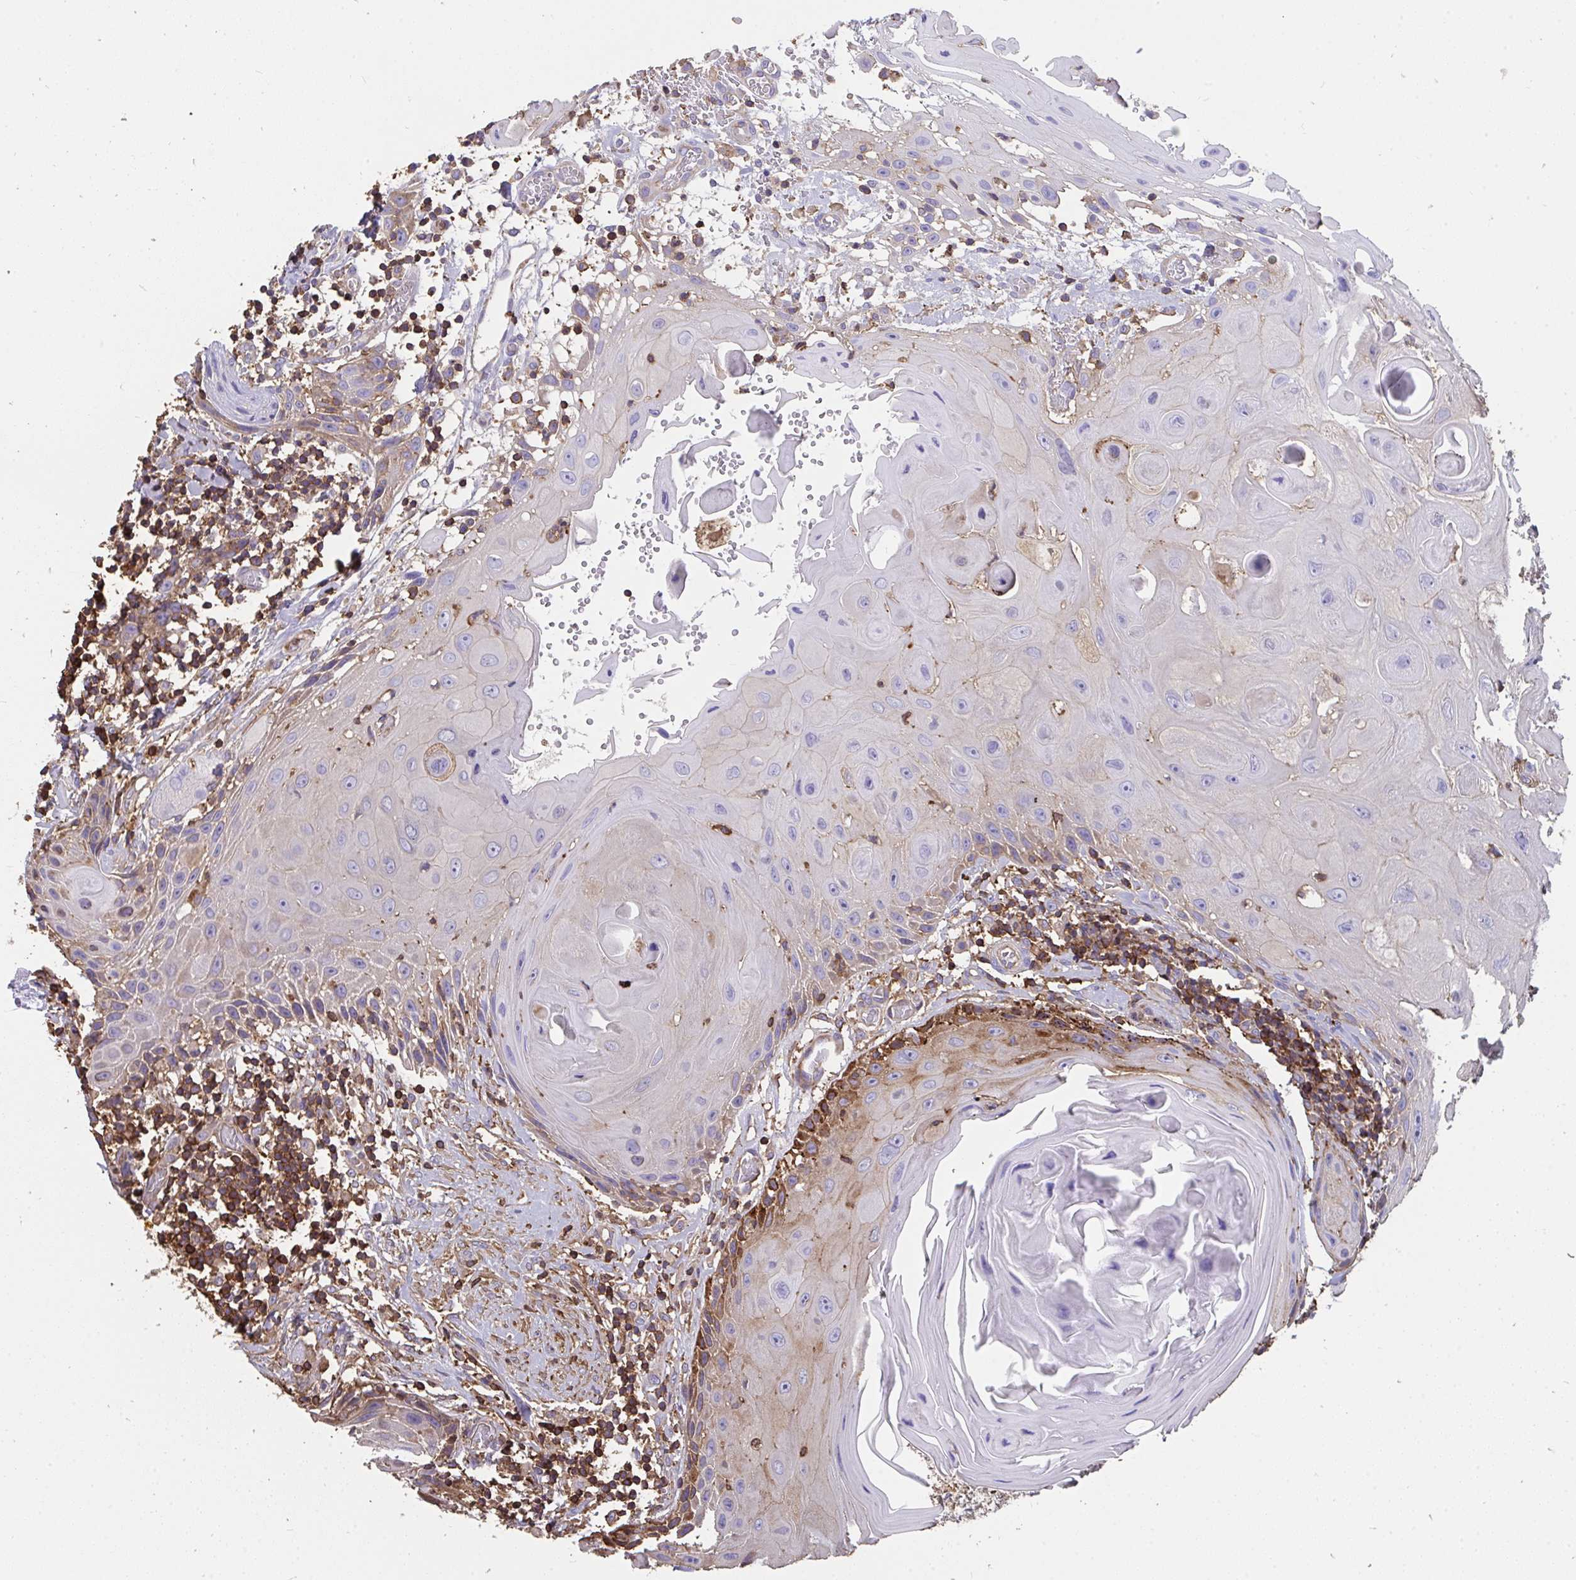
{"staining": {"intensity": "weak", "quantity": "<25%", "location": "cytoplasmic/membranous"}, "tissue": "head and neck cancer", "cell_type": "Tumor cells", "image_type": "cancer", "snomed": [{"axis": "morphology", "description": "Squamous cell carcinoma, NOS"}, {"axis": "topography", "description": "Oral tissue"}, {"axis": "topography", "description": "Head-Neck"}], "caption": "The image demonstrates no staining of tumor cells in head and neck cancer.", "gene": "CFL1", "patient": {"sex": "male", "age": 49}}